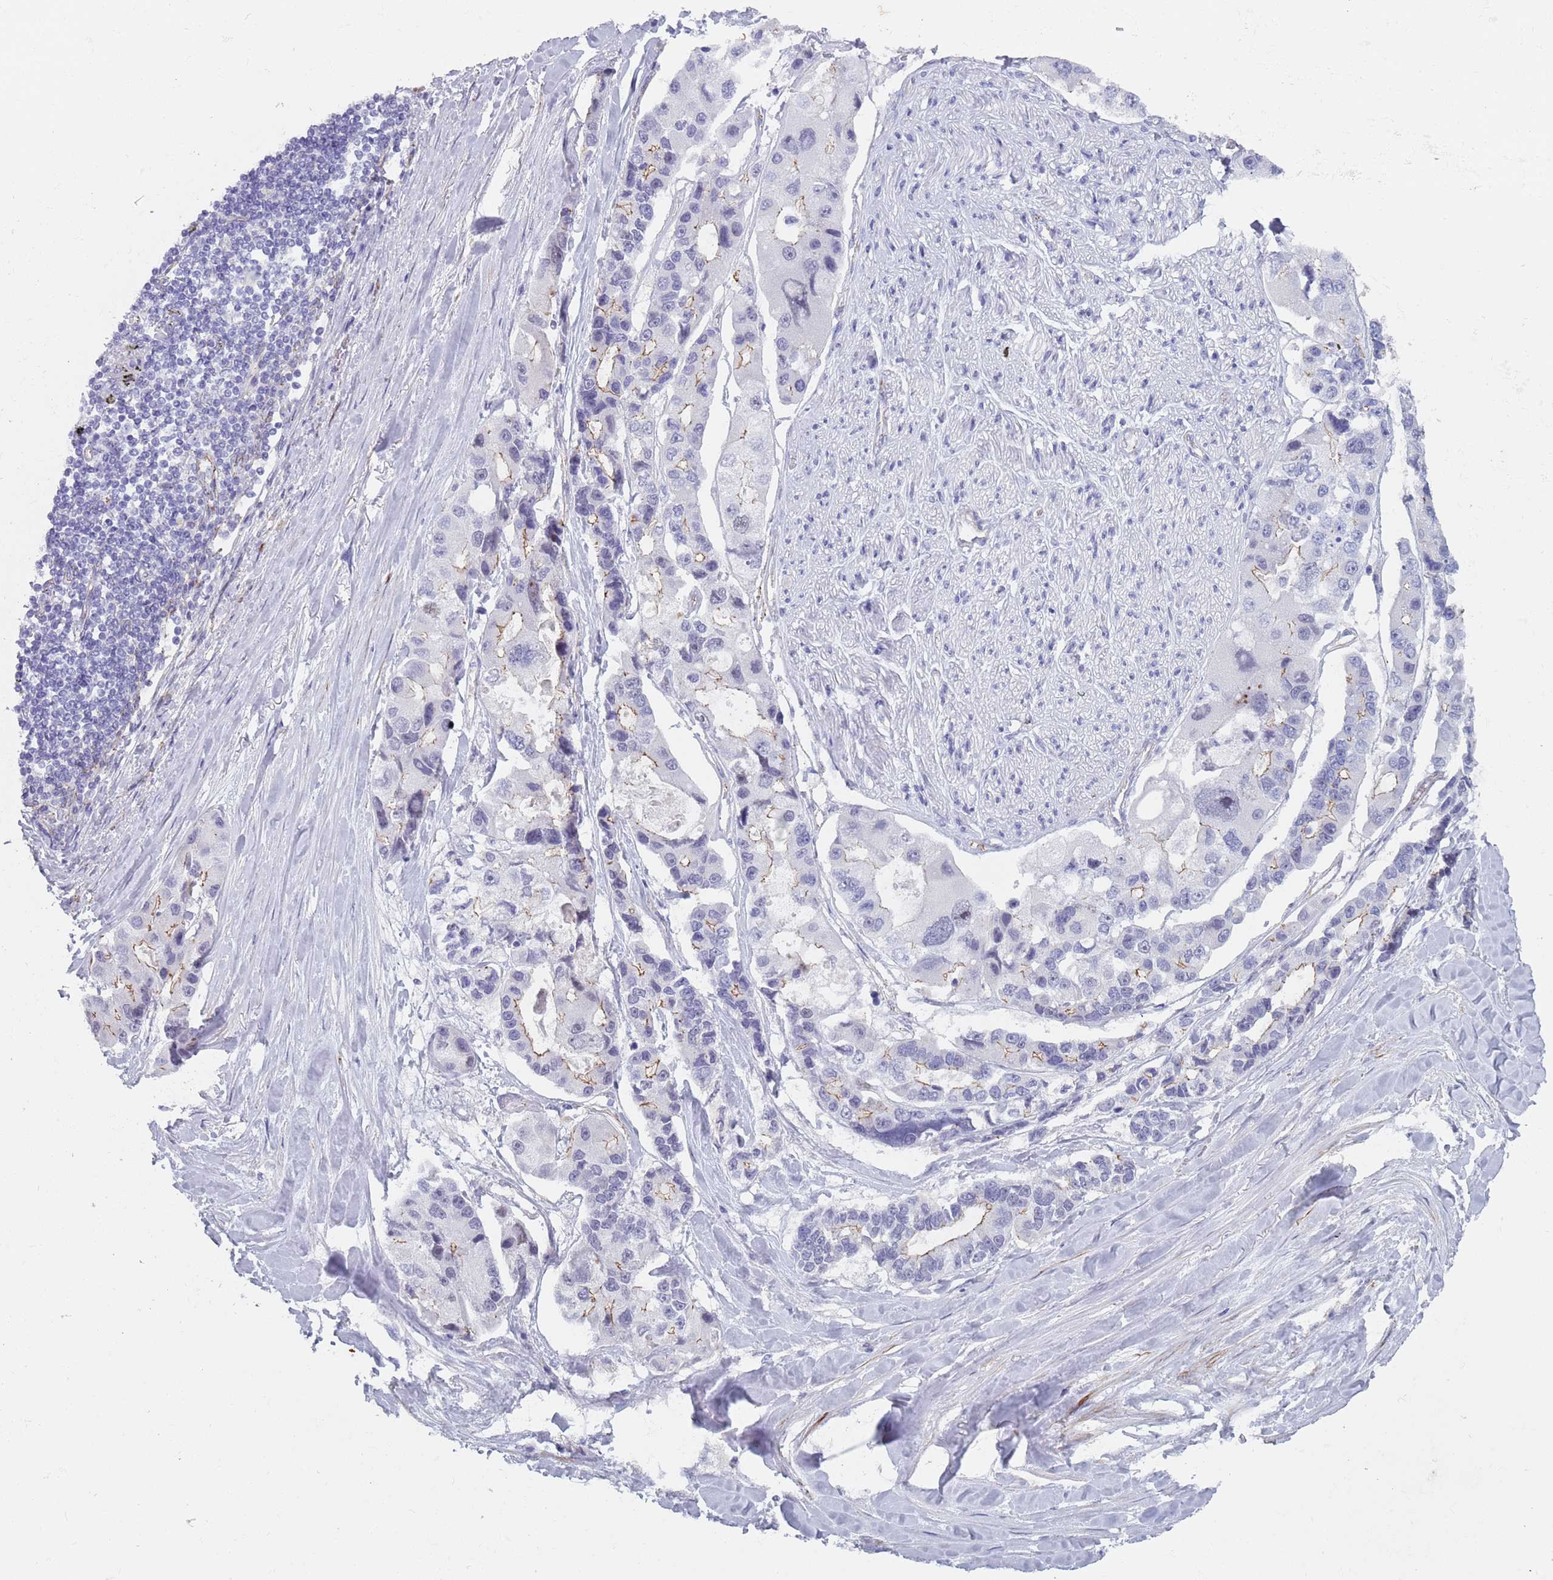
{"staining": {"intensity": "weak", "quantity": "<25%", "location": "cytoplasmic/membranous"}, "tissue": "lung cancer", "cell_type": "Tumor cells", "image_type": "cancer", "snomed": [{"axis": "morphology", "description": "Adenocarcinoma, NOS"}, {"axis": "topography", "description": "Lung"}], "caption": "Photomicrograph shows no protein expression in tumor cells of lung cancer tissue.", "gene": "OR5A2", "patient": {"sex": "female", "age": 54}}